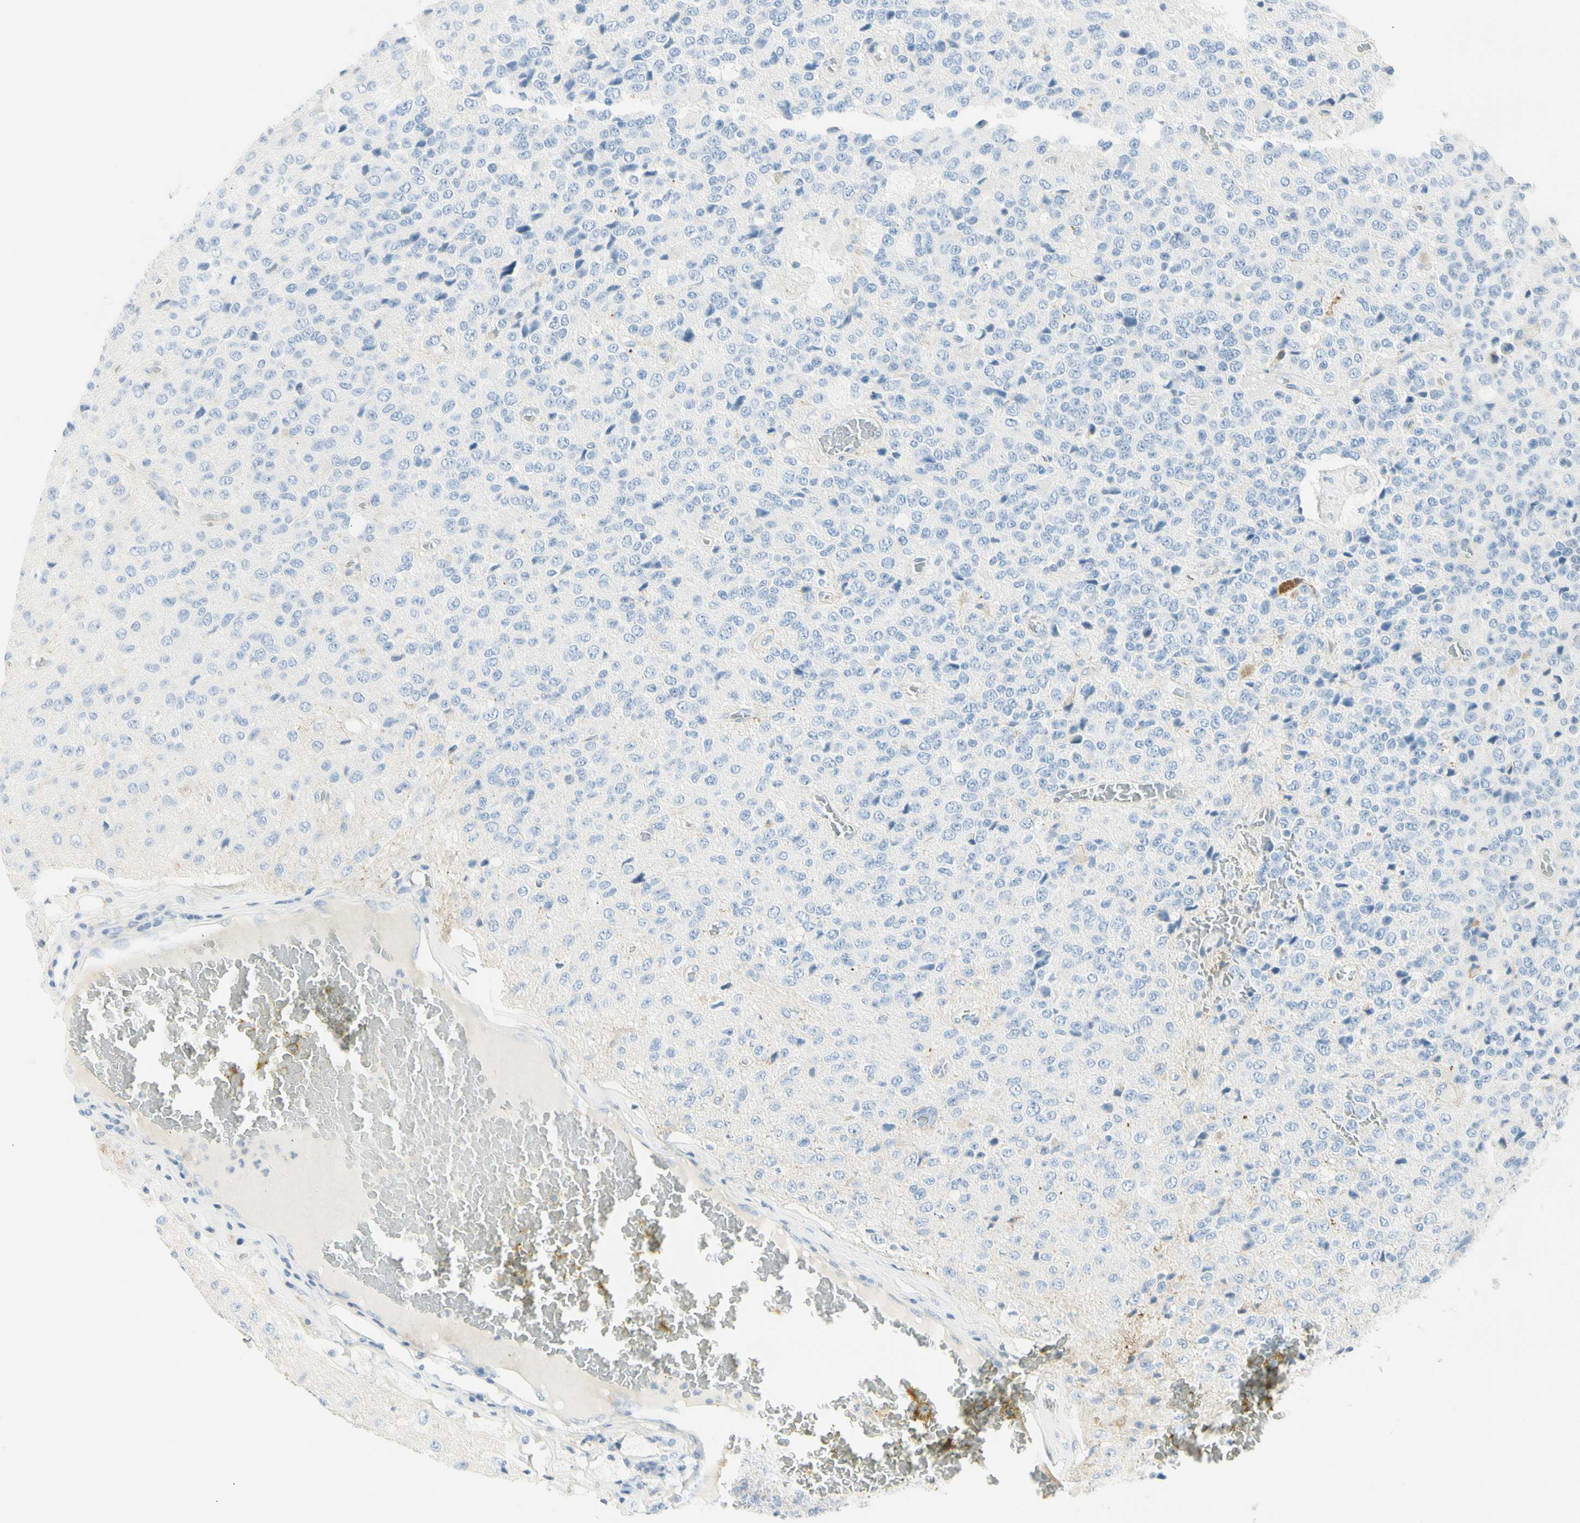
{"staining": {"intensity": "negative", "quantity": "none", "location": "none"}, "tissue": "glioma", "cell_type": "Tumor cells", "image_type": "cancer", "snomed": [{"axis": "morphology", "description": "Glioma, malignant, High grade"}, {"axis": "topography", "description": "pancreas cauda"}], "caption": "Human malignant glioma (high-grade) stained for a protein using IHC shows no staining in tumor cells.", "gene": "TNFSF11", "patient": {"sex": "male", "age": 60}}